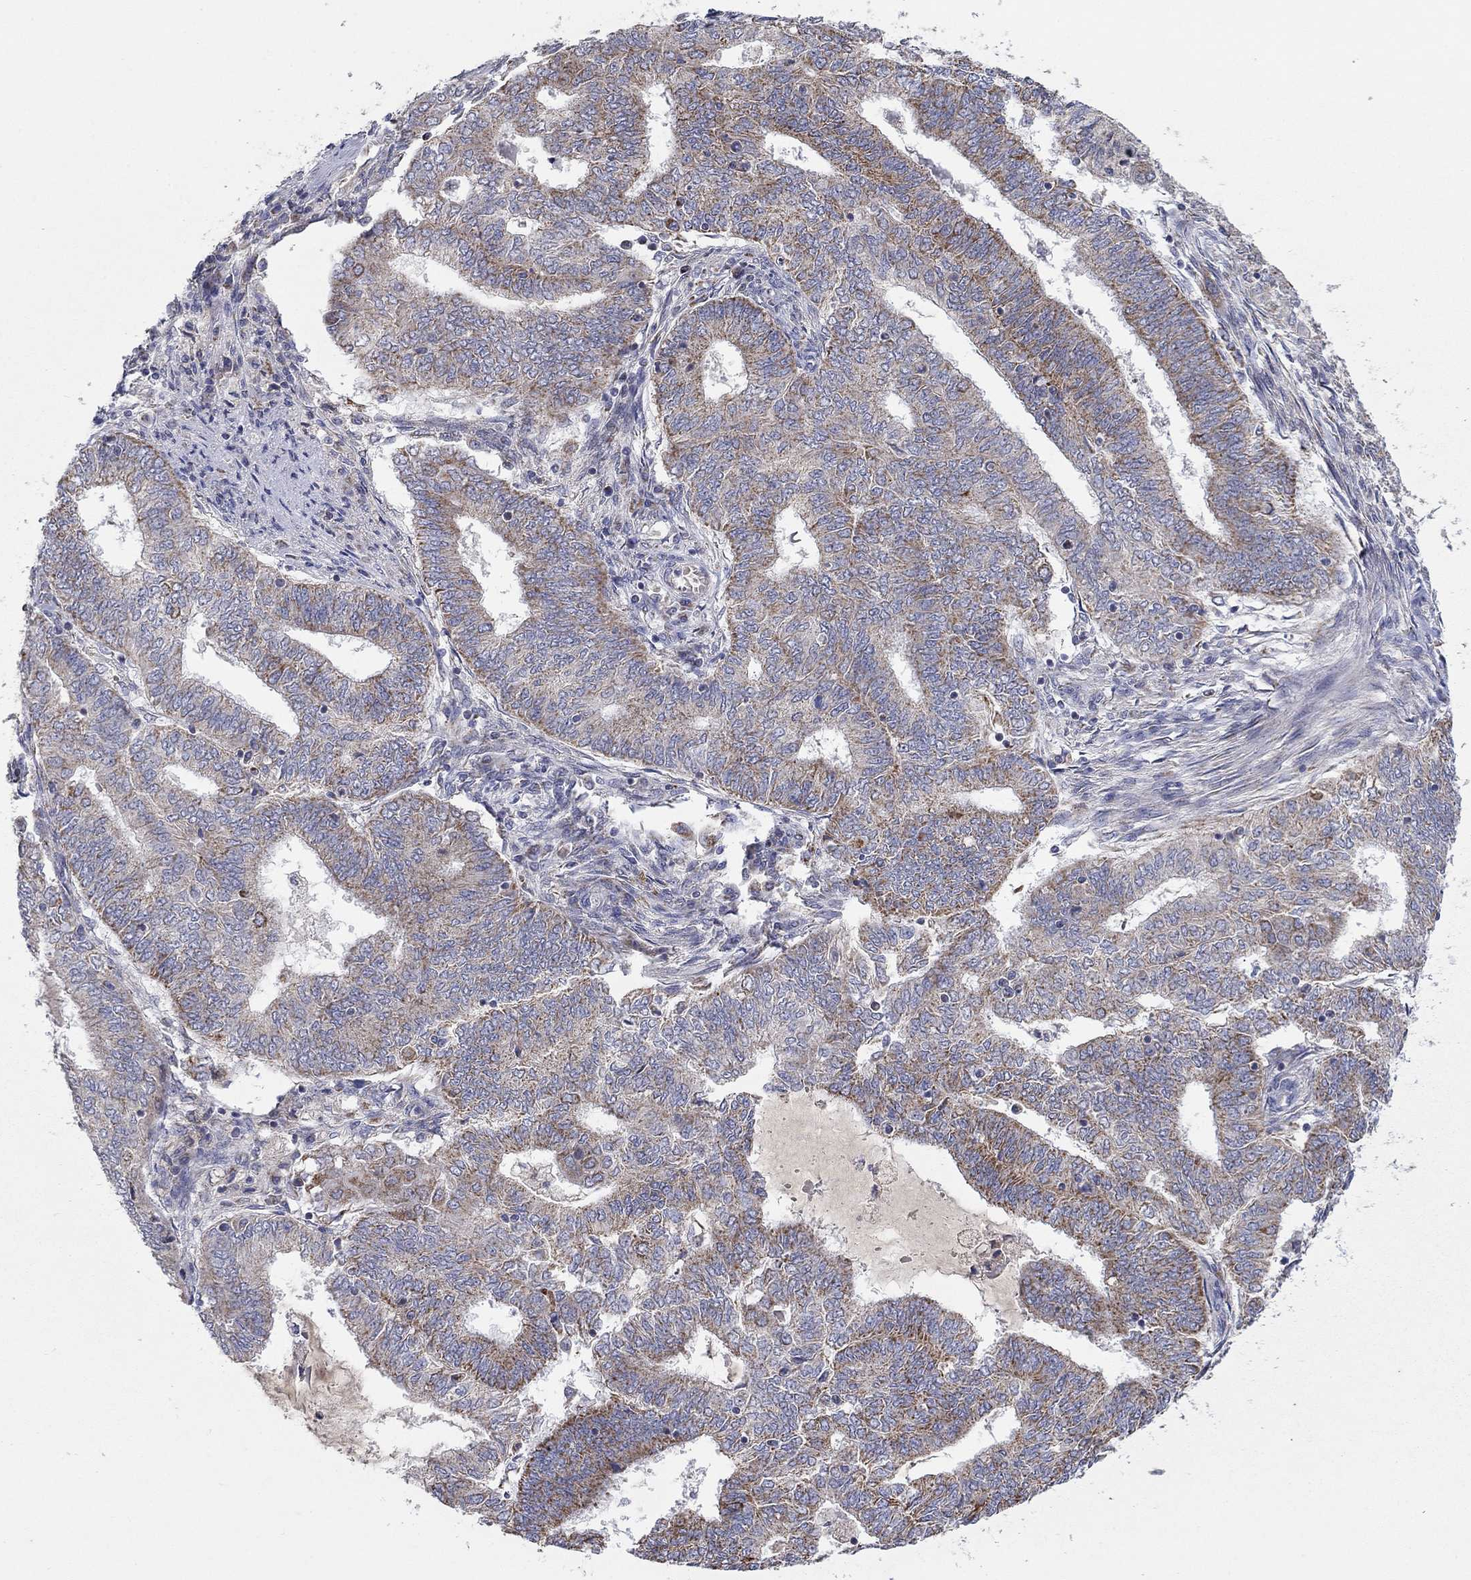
{"staining": {"intensity": "moderate", "quantity": "<25%", "location": "cytoplasmic/membranous"}, "tissue": "endometrial cancer", "cell_type": "Tumor cells", "image_type": "cancer", "snomed": [{"axis": "morphology", "description": "Adenocarcinoma, NOS"}, {"axis": "topography", "description": "Endometrium"}], "caption": "Immunohistochemical staining of human adenocarcinoma (endometrial) shows low levels of moderate cytoplasmic/membranous positivity in approximately <25% of tumor cells. (brown staining indicates protein expression, while blue staining denotes nuclei).", "gene": "HPS5", "patient": {"sex": "female", "age": 62}}